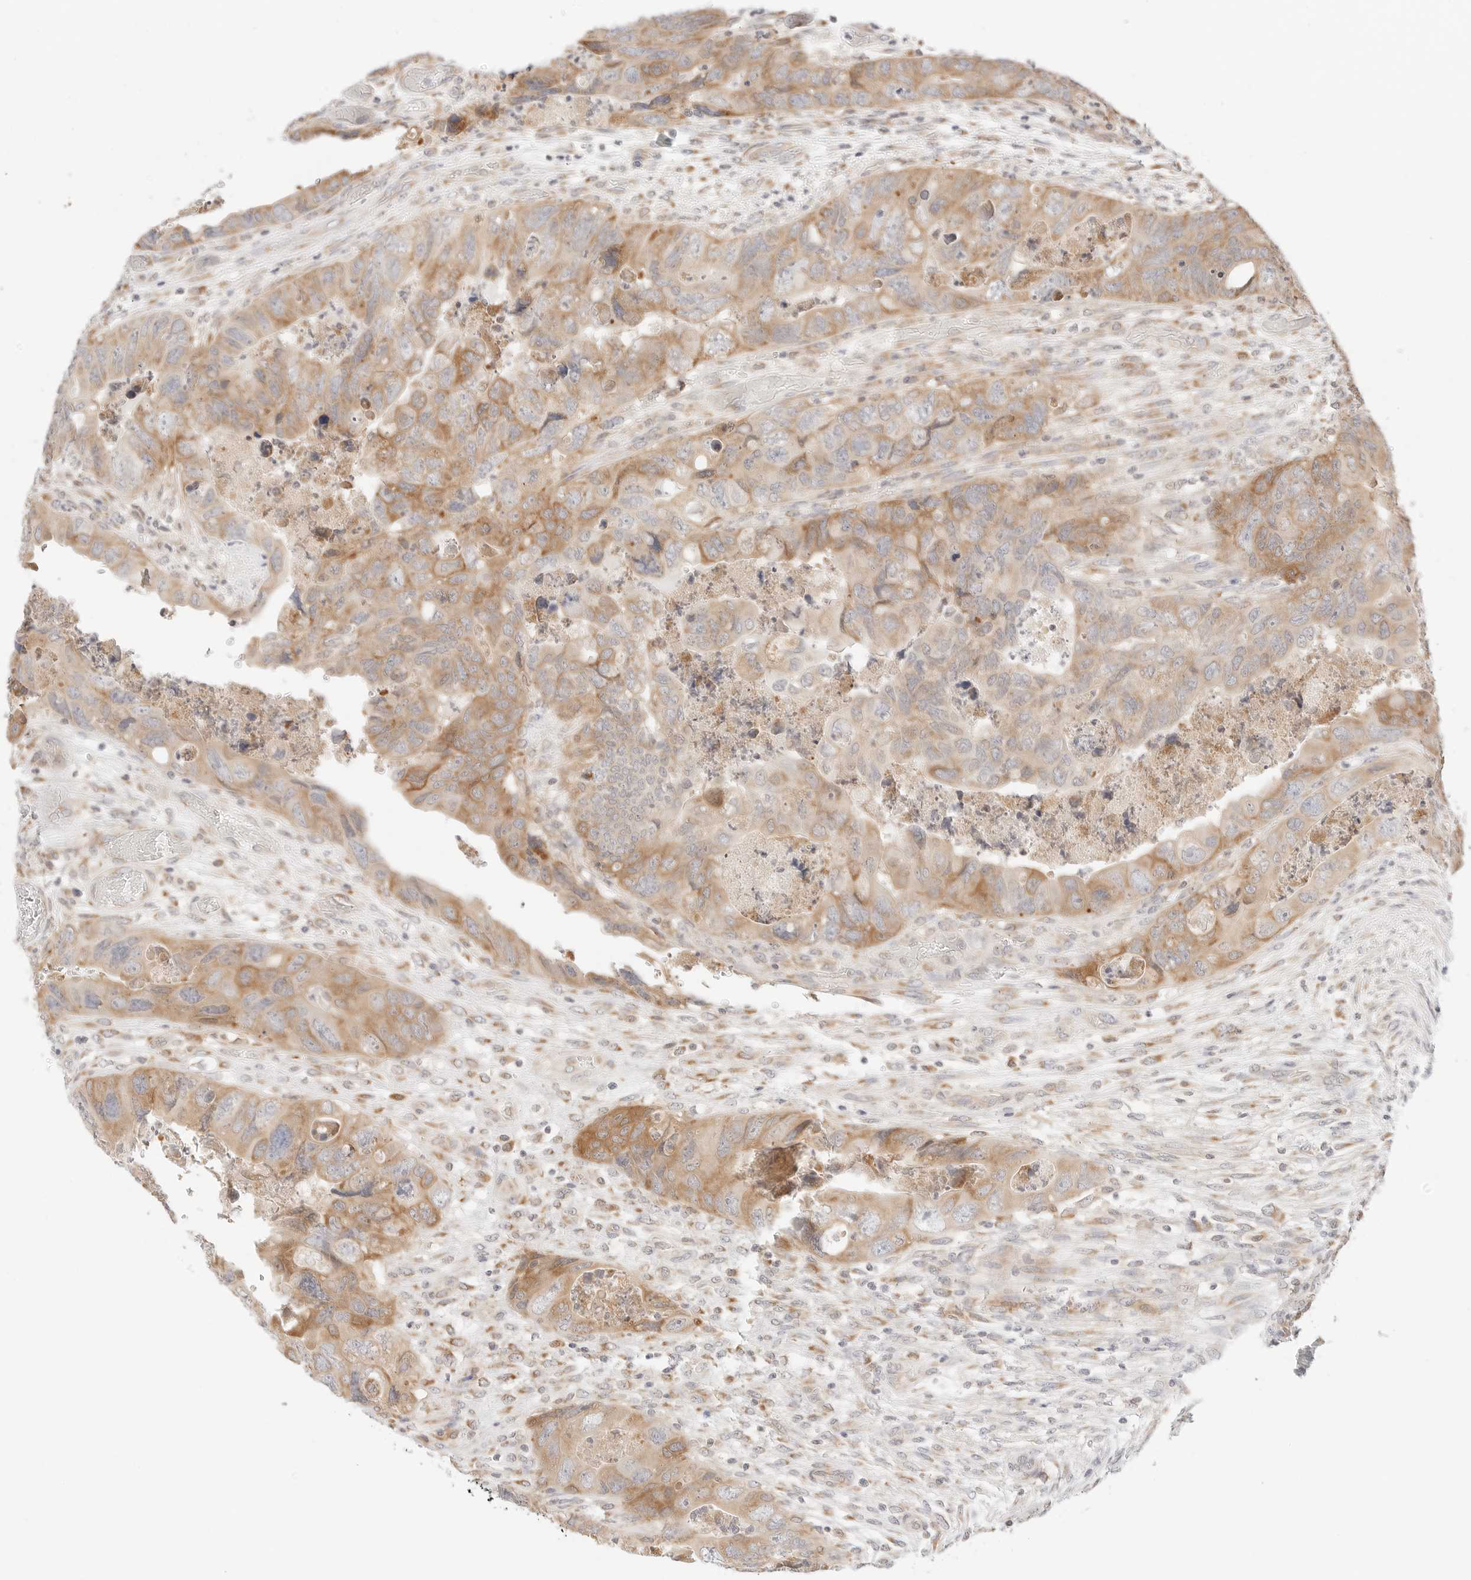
{"staining": {"intensity": "moderate", "quantity": "<25%", "location": "cytoplasmic/membranous"}, "tissue": "colorectal cancer", "cell_type": "Tumor cells", "image_type": "cancer", "snomed": [{"axis": "morphology", "description": "Adenocarcinoma, NOS"}, {"axis": "topography", "description": "Rectum"}], "caption": "A high-resolution photomicrograph shows immunohistochemistry (IHC) staining of colorectal cancer, which shows moderate cytoplasmic/membranous expression in about <25% of tumor cells.", "gene": "ERO1B", "patient": {"sex": "male", "age": 63}}